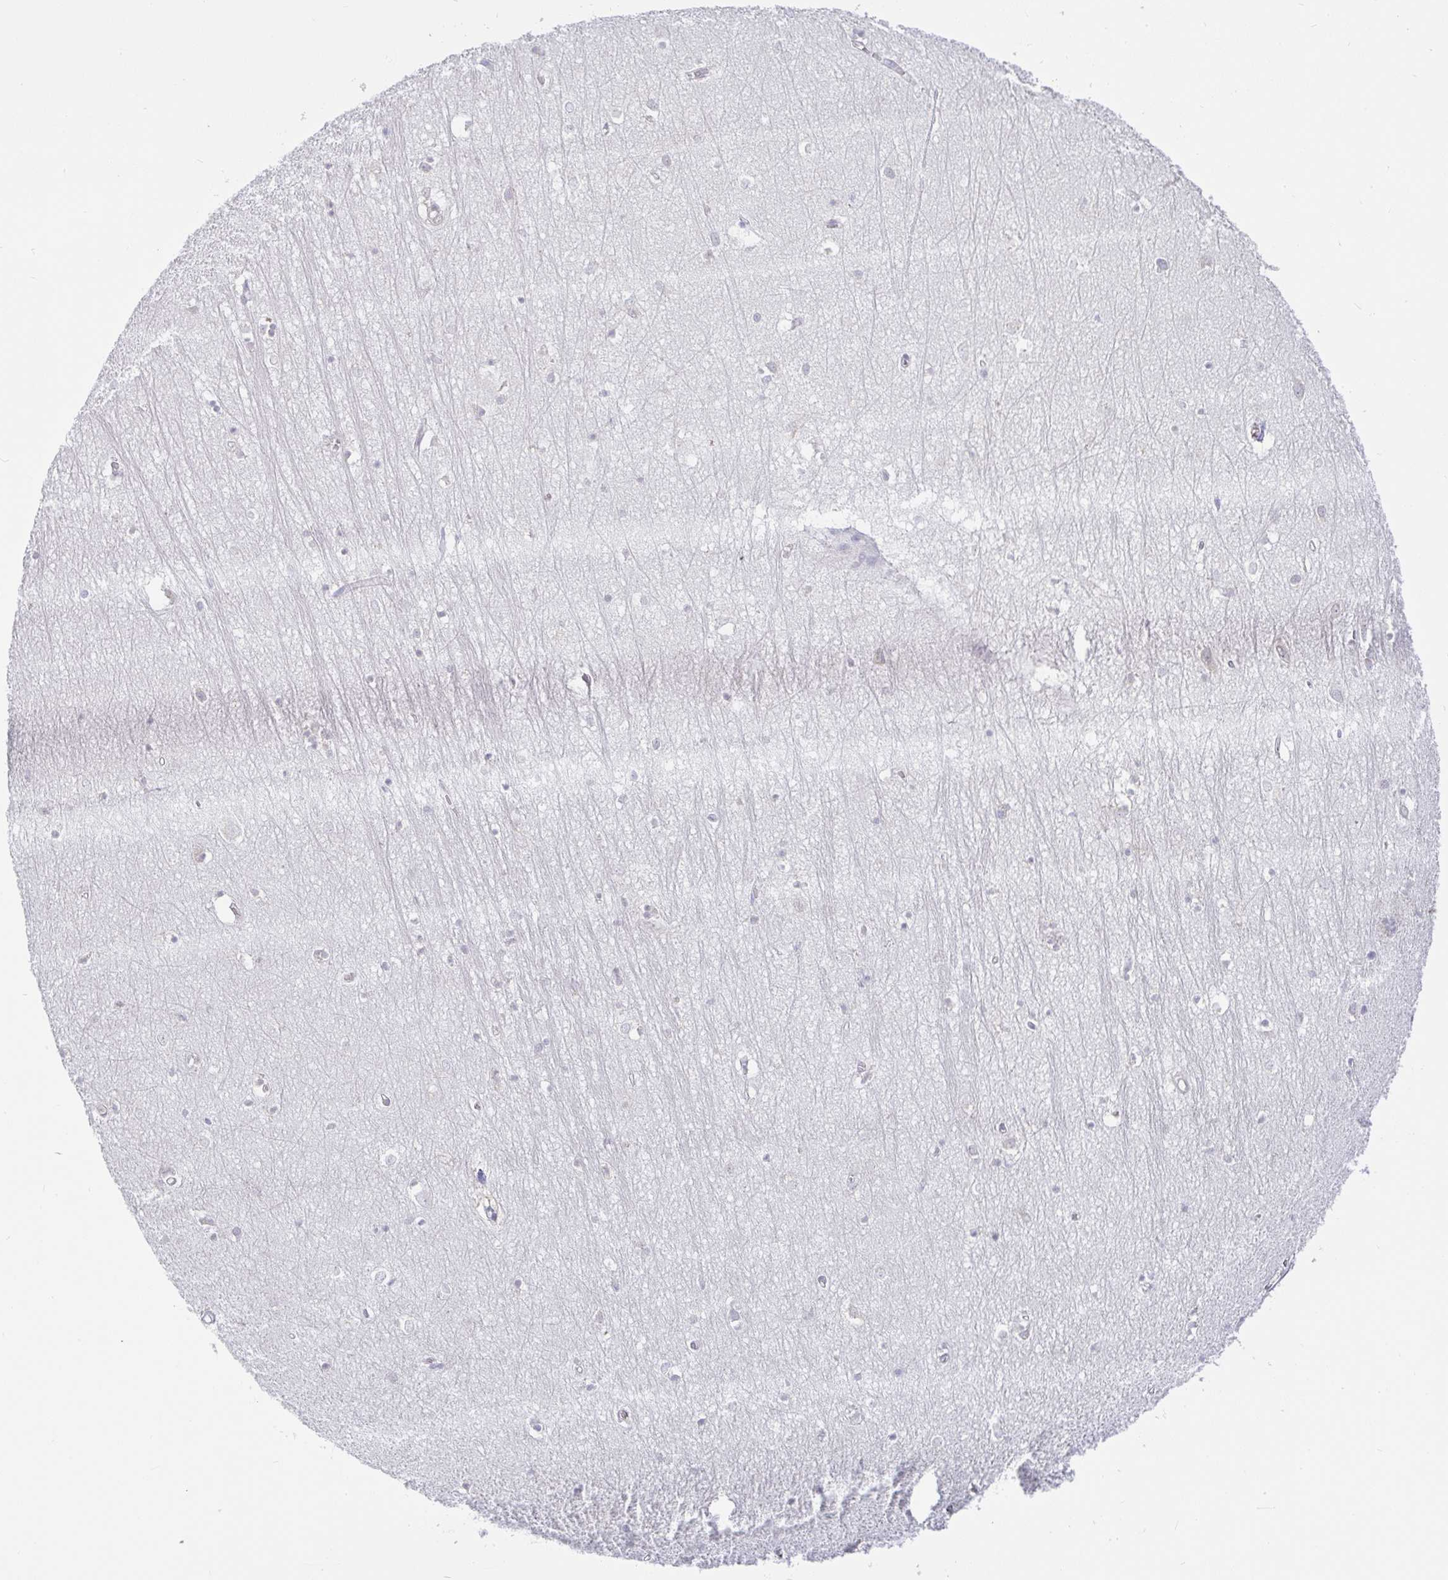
{"staining": {"intensity": "negative", "quantity": "none", "location": "none"}, "tissue": "hippocampus", "cell_type": "Glial cells", "image_type": "normal", "snomed": [{"axis": "morphology", "description": "Normal tissue, NOS"}, {"axis": "topography", "description": "Hippocampus"}], "caption": "Immunohistochemistry (IHC) of benign human hippocampus shows no expression in glial cells.", "gene": "DERL2", "patient": {"sex": "female", "age": 64}}